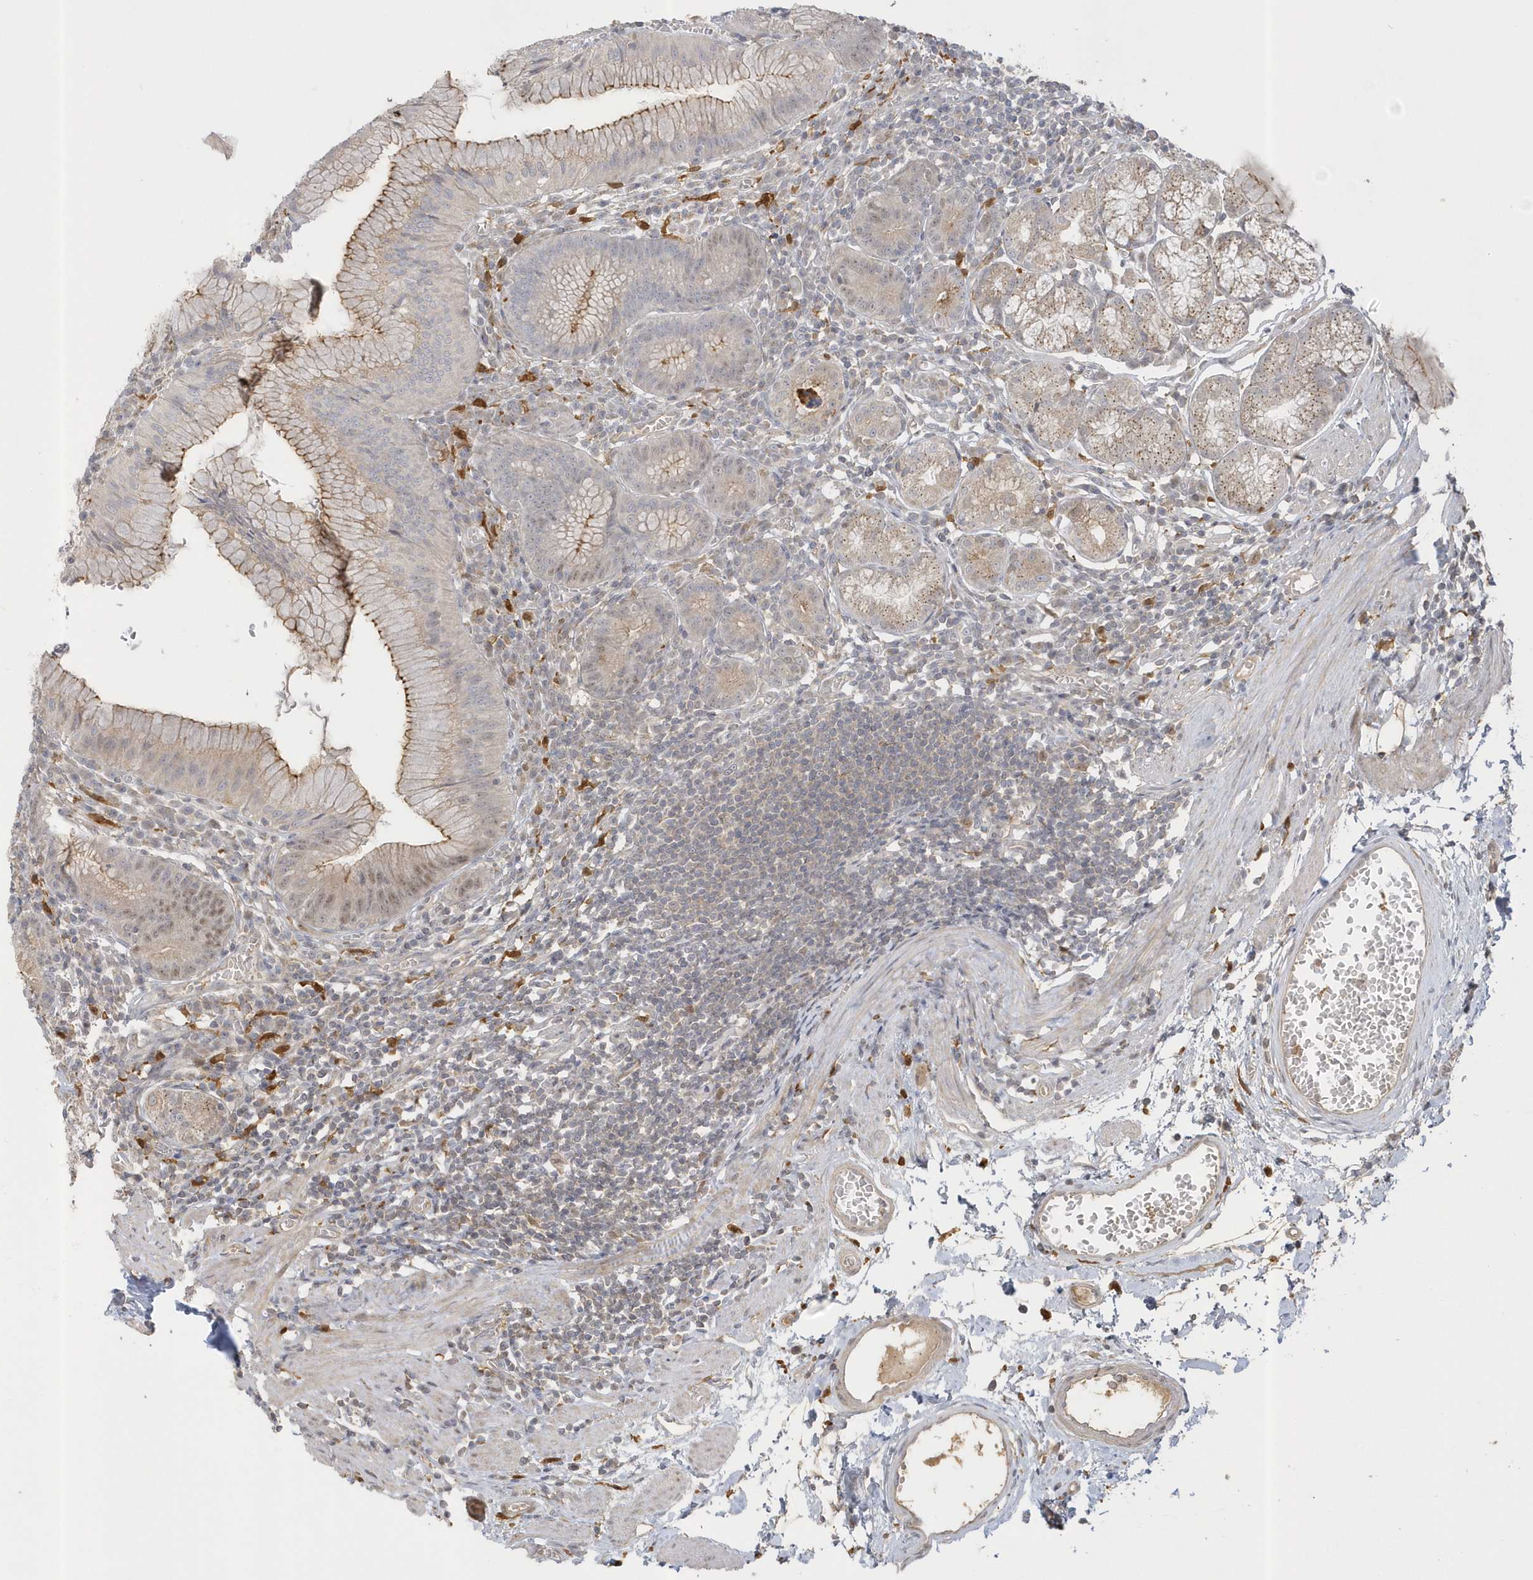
{"staining": {"intensity": "weak", "quantity": ">75%", "location": "cytoplasmic/membranous,nuclear"}, "tissue": "stomach", "cell_type": "Glandular cells", "image_type": "normal", "snomed": [{"axis": "morphology", "description": "Normal tissue, NOS"}, {"axis": "topography", "description": "Stomach"}], "caption": "Stomach stained with IHC shows weak cytoplasmic/membranous,nuclear staining in about >75% of glandular cells. Nuclei are stained in blue.", "gene": "NAF1", "patient": {"sex": "male", "age": 55}}